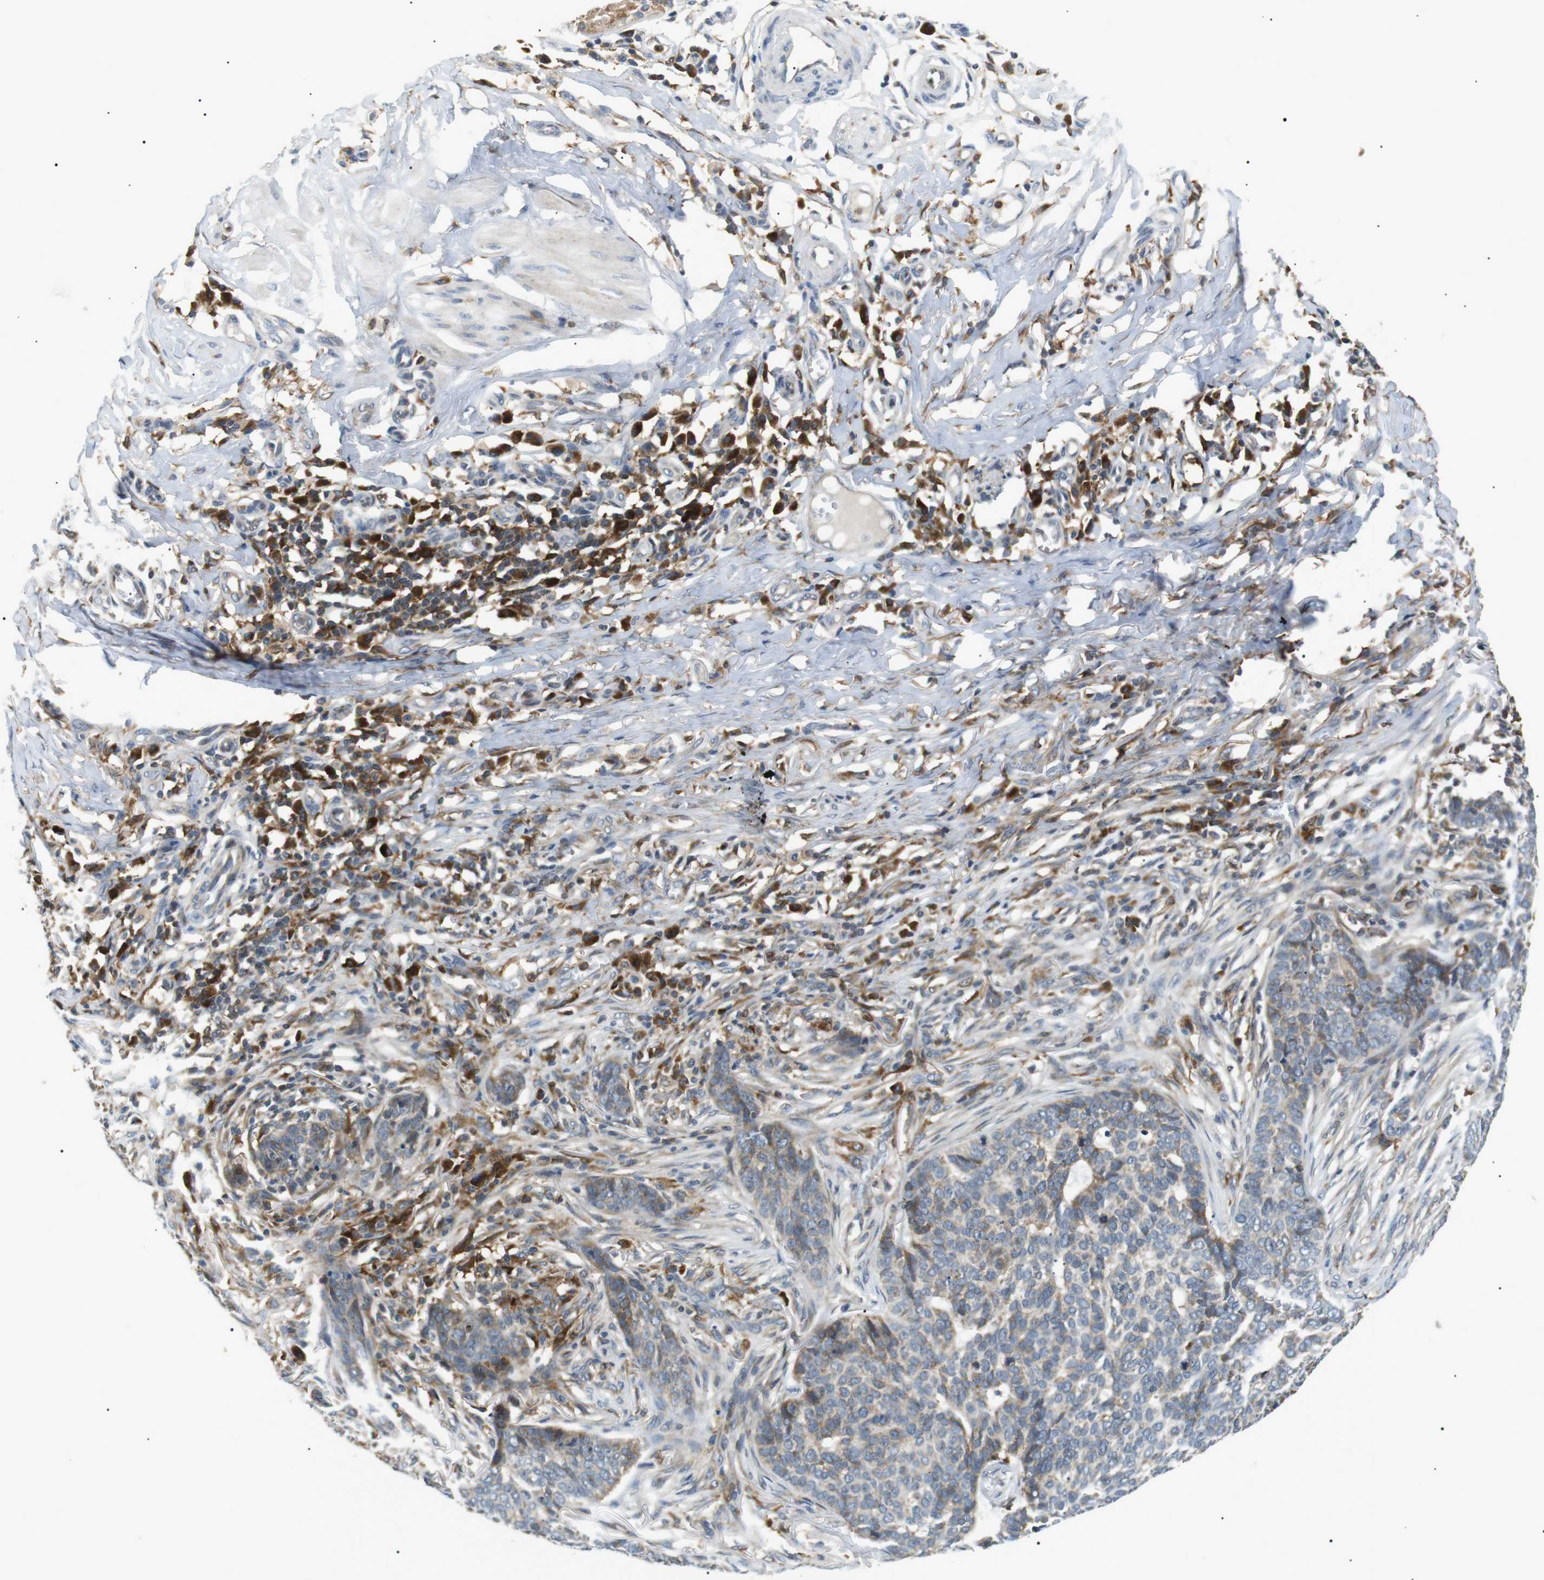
{"staining": {"intensity": "weak", "quantity": "25%-75%", "location": "cytoplasmic/membranous"}, "tissue": "skin cancer", "cell_type": "Tumor cells", "image_type": "cancer", "snomed": [{"axis": "morphology", "description": "Basal cell carcinoma"}, {"axis": "topography", "description": "Skin"}], "caption": "This is an image of immunohistochemistry staining of skin cancer, which shows weak positivity in the cytoplasmic/membranous of tumor cells.", "gene": "RAB9A", "patient": {"sex": "male", "age": 85}}